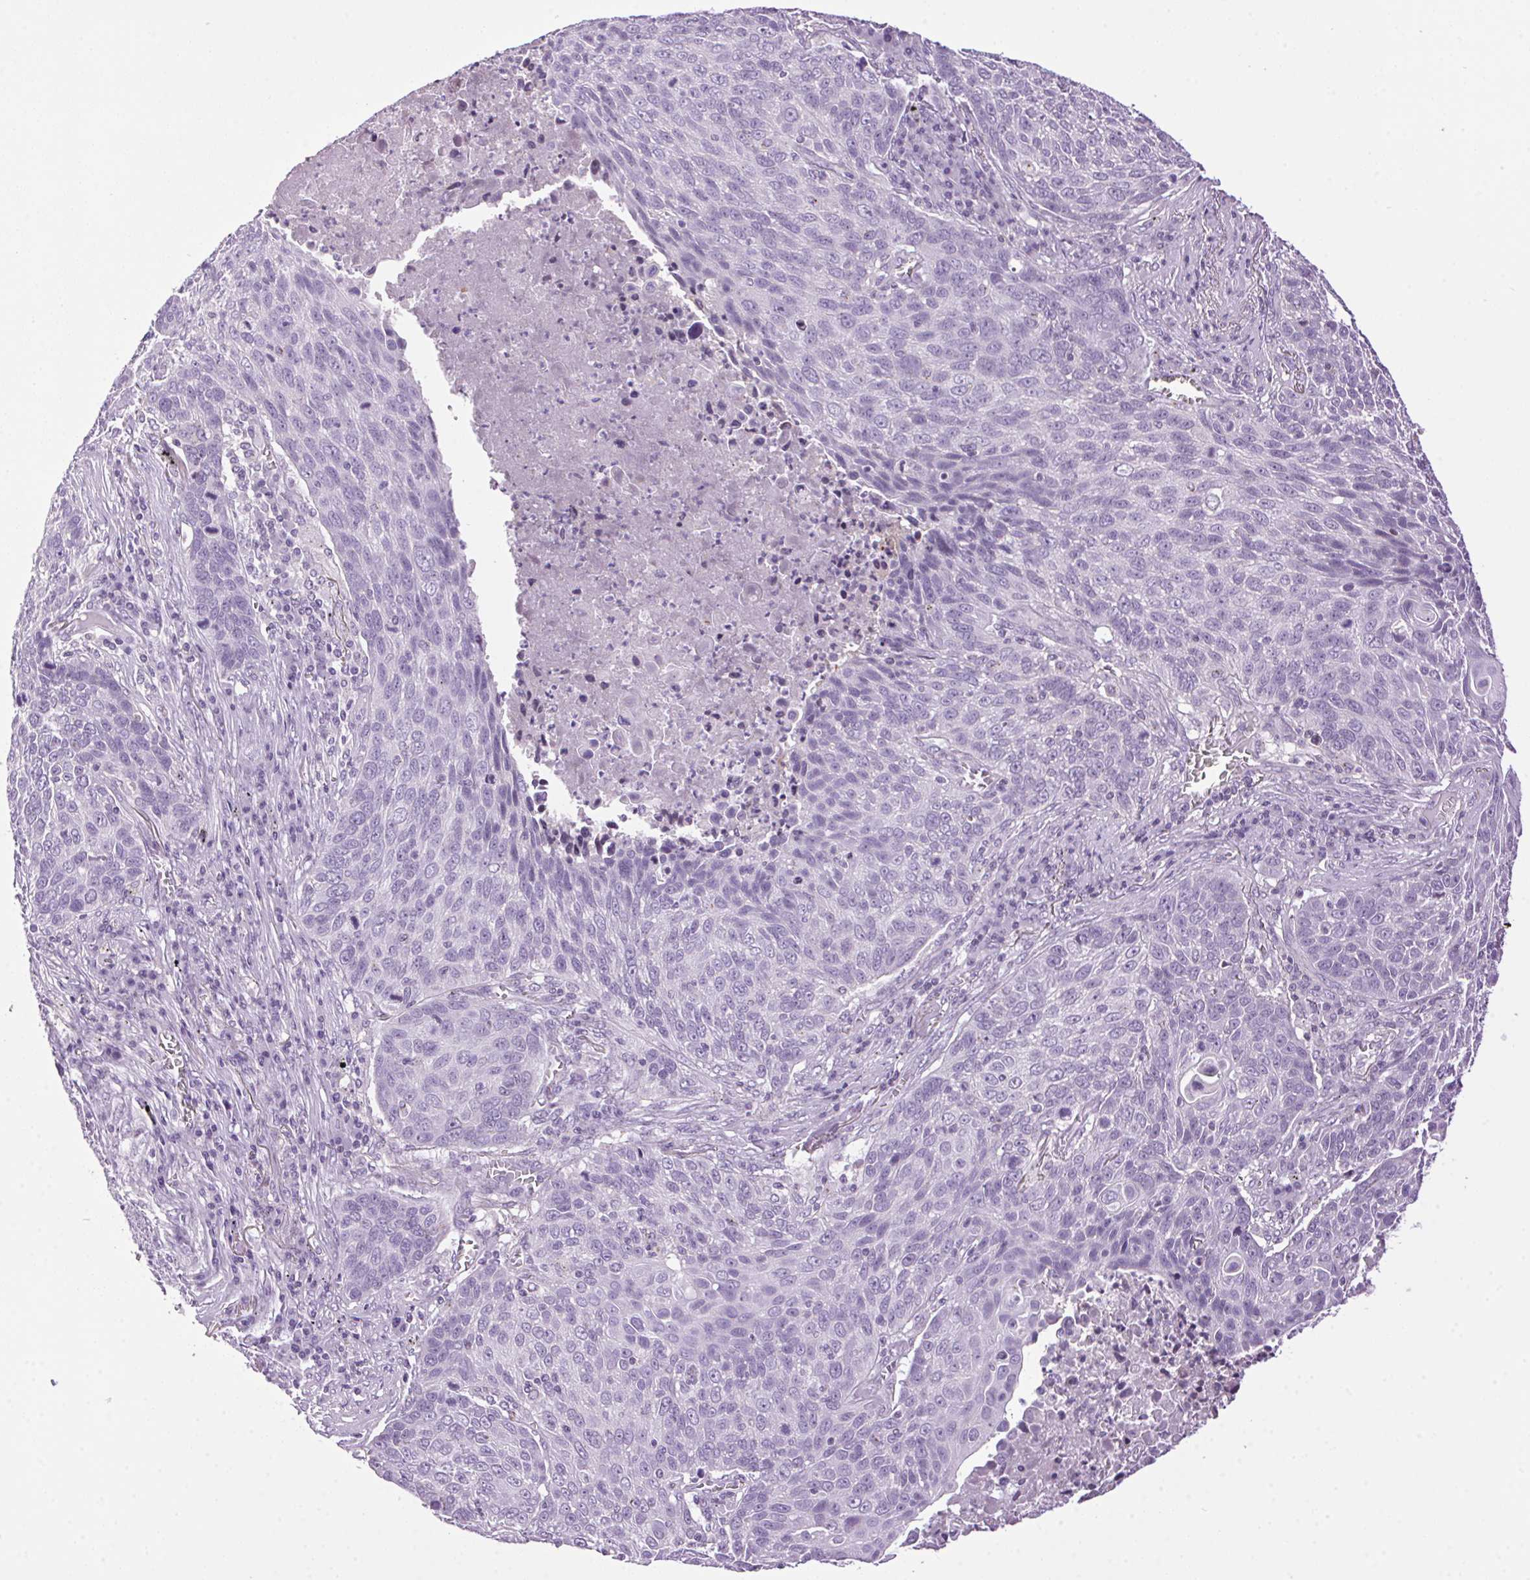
{"staining": {"intensity": "negative", "quantity": "none", "location": "none"}, "tissue": "lung cancer", "cell_type": "Tumor cells", "image_type": "cancer", "snomed": [{"axis": "morphology", "description": "Squamous cell carcinoma, NOS"}, {"axis": "topography", "description": "Lung"}], "caption": "DAB (3,3'-diaminobenzidine) immunohistochemical staining of squamous cell carcinoma (lung) demonstrates no significant staining in tumor cells.", "gene": "TMEM88B", "patient": {"sex": "male", "age": 78}}